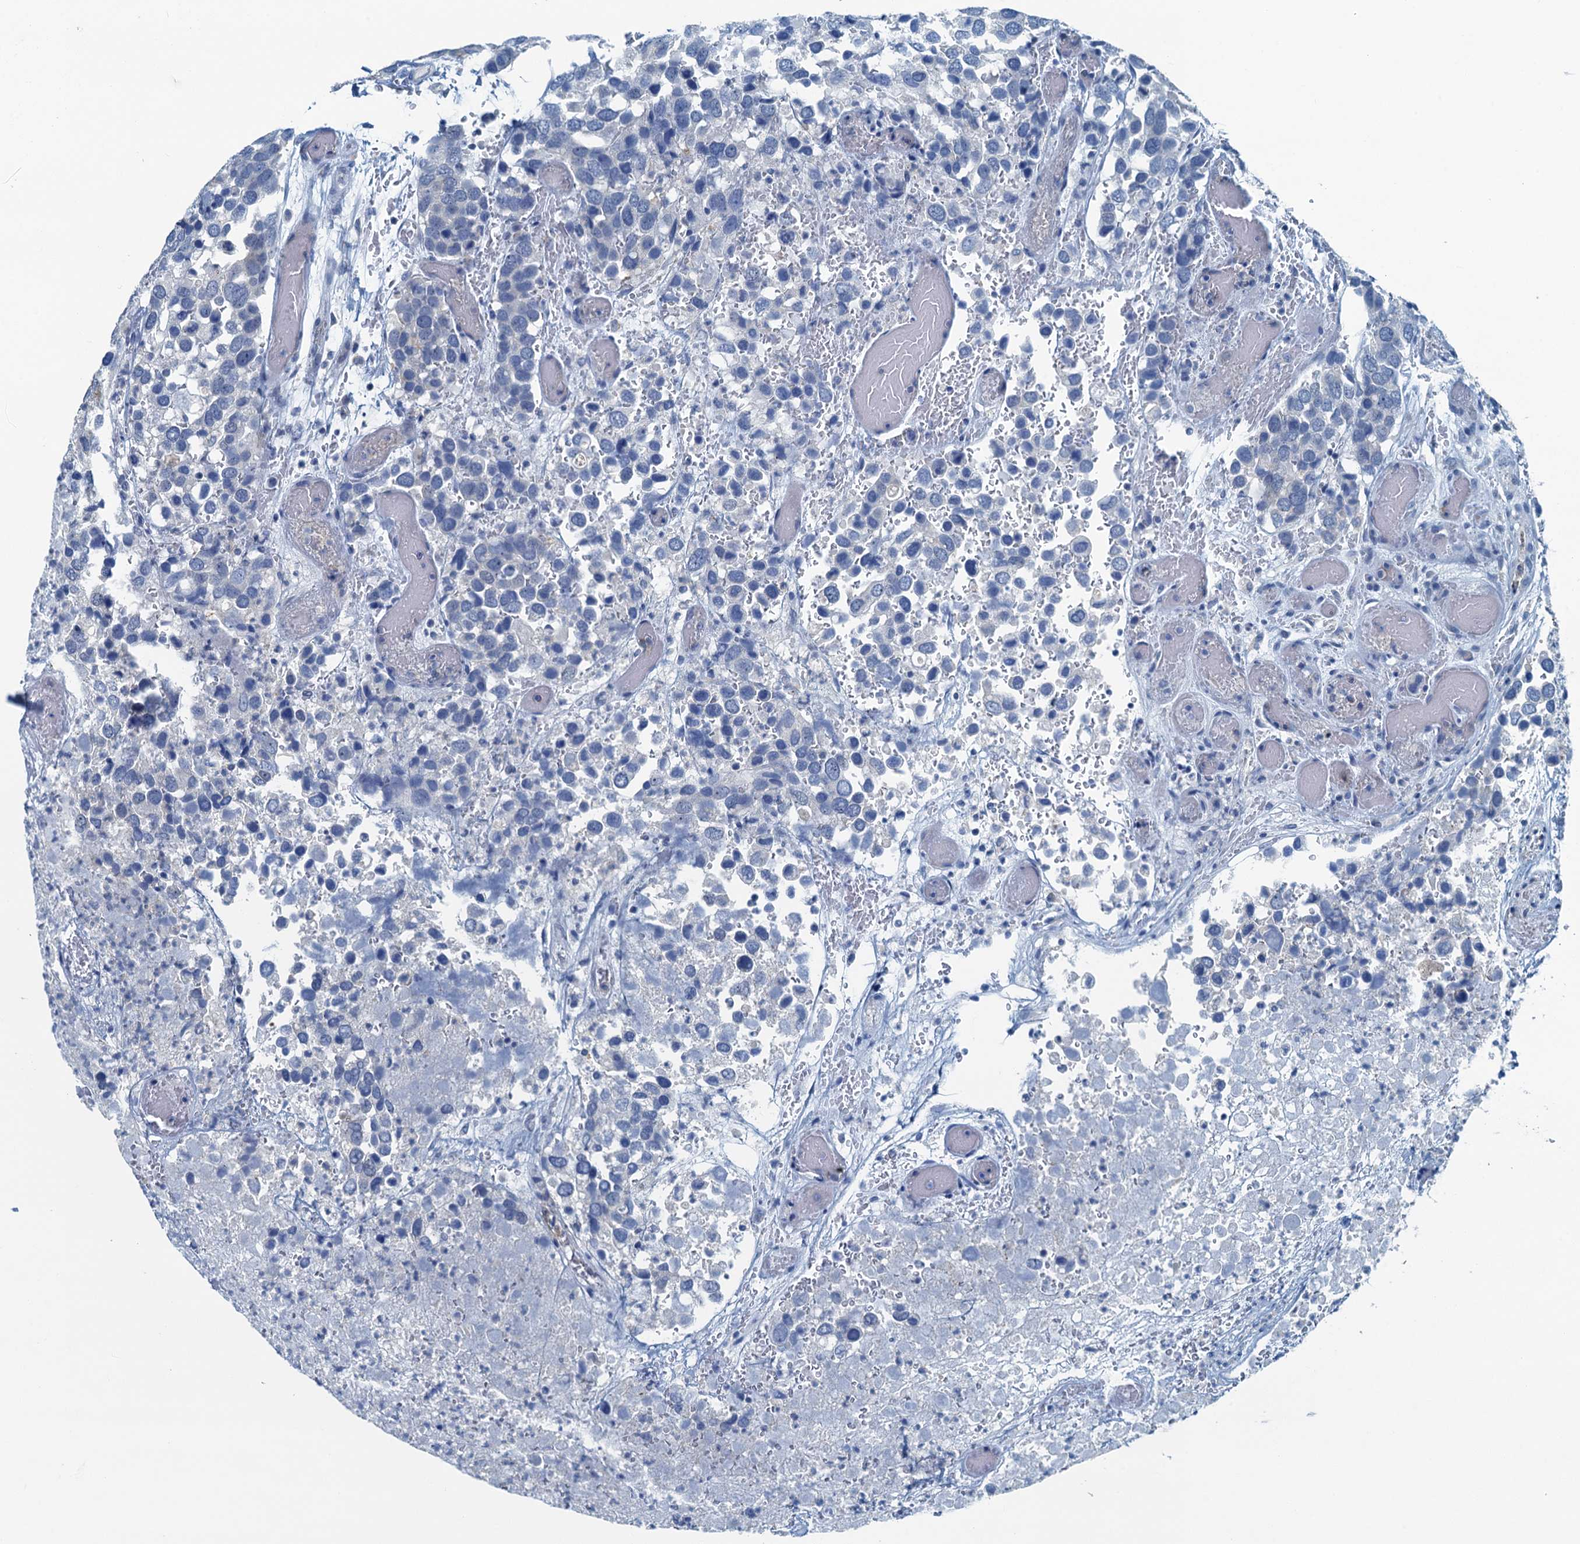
{"staining": {"intensity": "negative", "quantity": "none", "location": "none"}, "tissue": "breast cancer", "cell_type": "Tumor cells", "image_type": "cancer", "snomed": [{"axis": "morphology", "description": "Duct carcinoma"}, {"axis": "topography", "description": "Breast"}], "caption": "Immunohistochemistry of human breast cancer displays no staining in tumor cells. (Brightfield microscopy of DAB IHC at high magnification).", "gene": "GFOD2", "patient": {"sex": "female", "age": 83}}